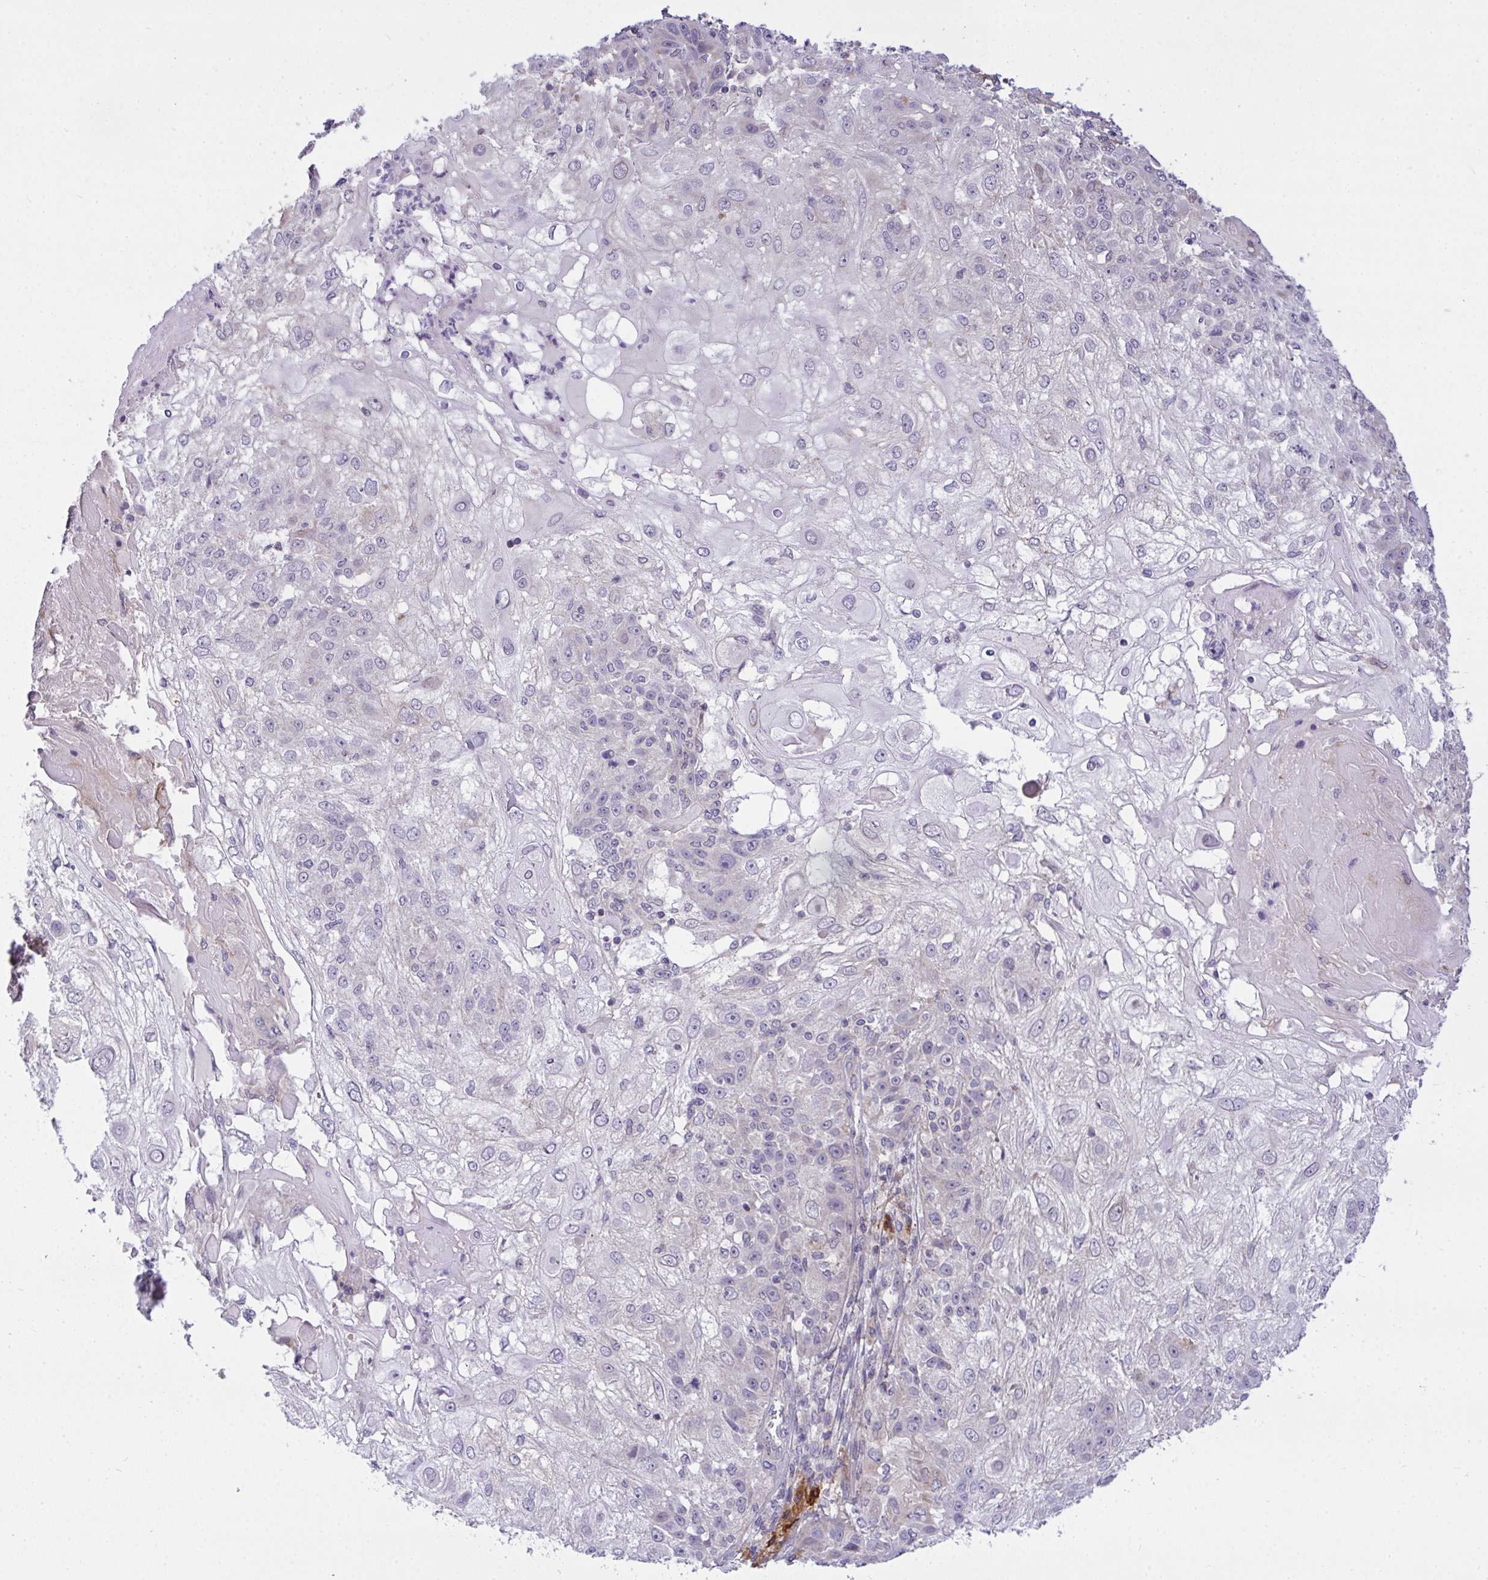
{"staining": {"intensity": "moderate", "quantity": "<25%", "location": "cytoplasmic/membranous"}, "tissue": "skin cancer", "cell_type": "Tumor cells", "image_type": "cancer", "snomed": [{"axis": "morphology", "description": "Normal tissue, NOS"}, {"axis": "morphology", "description": "Squamous cell carcinoma, NOS"}, {"axis": "topography", "description": "Skin"}], "caption": "Protein expression by immunohistochemistry reveals moderate cytoplasmic/membranous positivity in about <25% of tumor cells in squamous cell carcinoma (skin).", "gene": "SRRM4", "patient": {"sex": "female", "age": 83}}